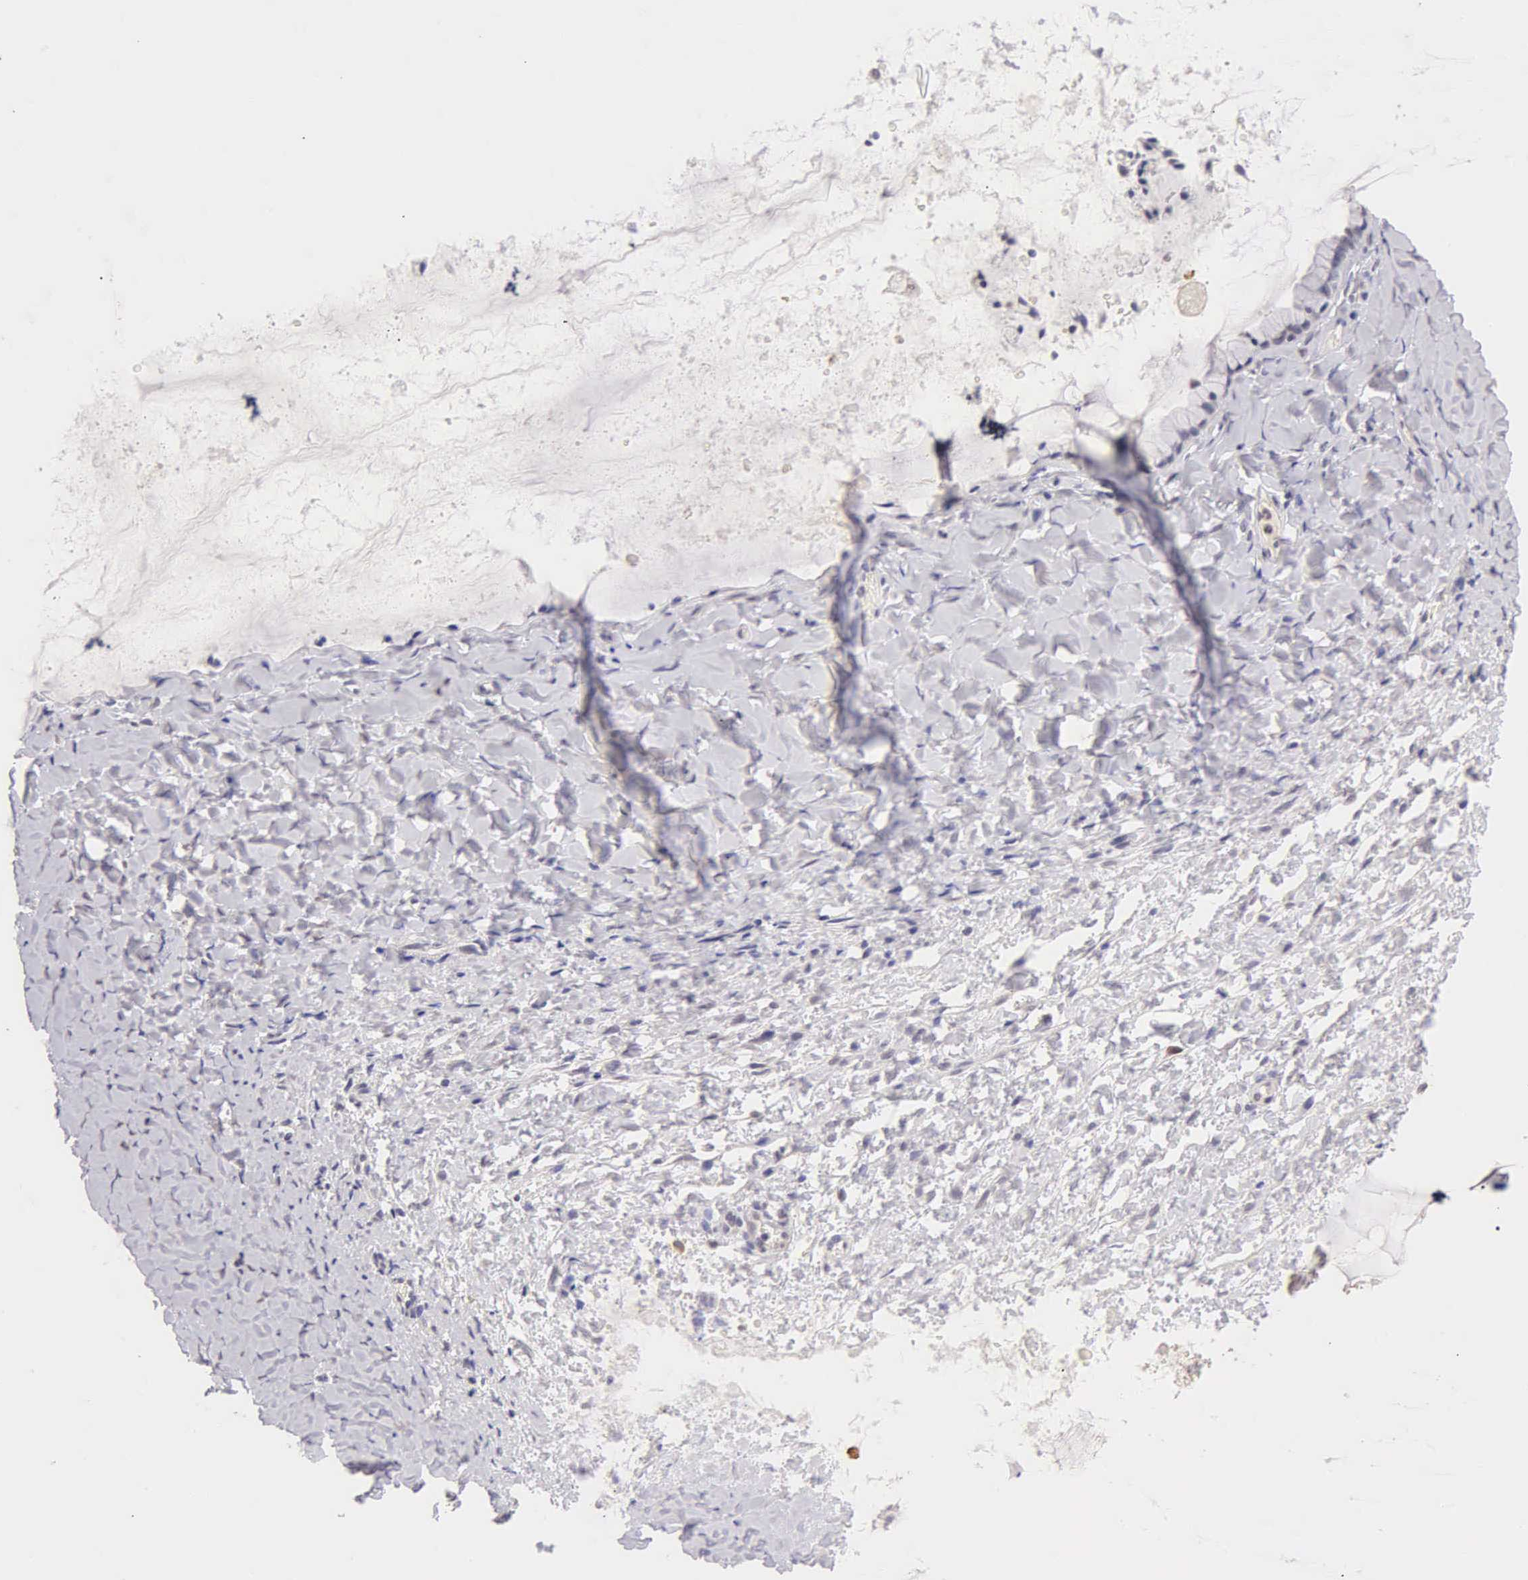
{"staining": {"intensity": "moderate", "quantity": "<25%", "location": "nuclear"}, "tissue": "ovarian cancer", "cell_type": "Tumor cells", "image_type": "cancer", "snomed": [{"axis": "morphology", "description": "Cystadenocarcinoma, mucinous, NOS"}, {"axis": "topography", "description": "Ovary"}], "caption": "Immunohistochemical staining of human ovarian mucinous cystadenocarcinoma displays moderate nuclear protein expression in about <25% of tumor cells.", "gene": "MKI67", "patient": {"sex": "female", "age": 41}}